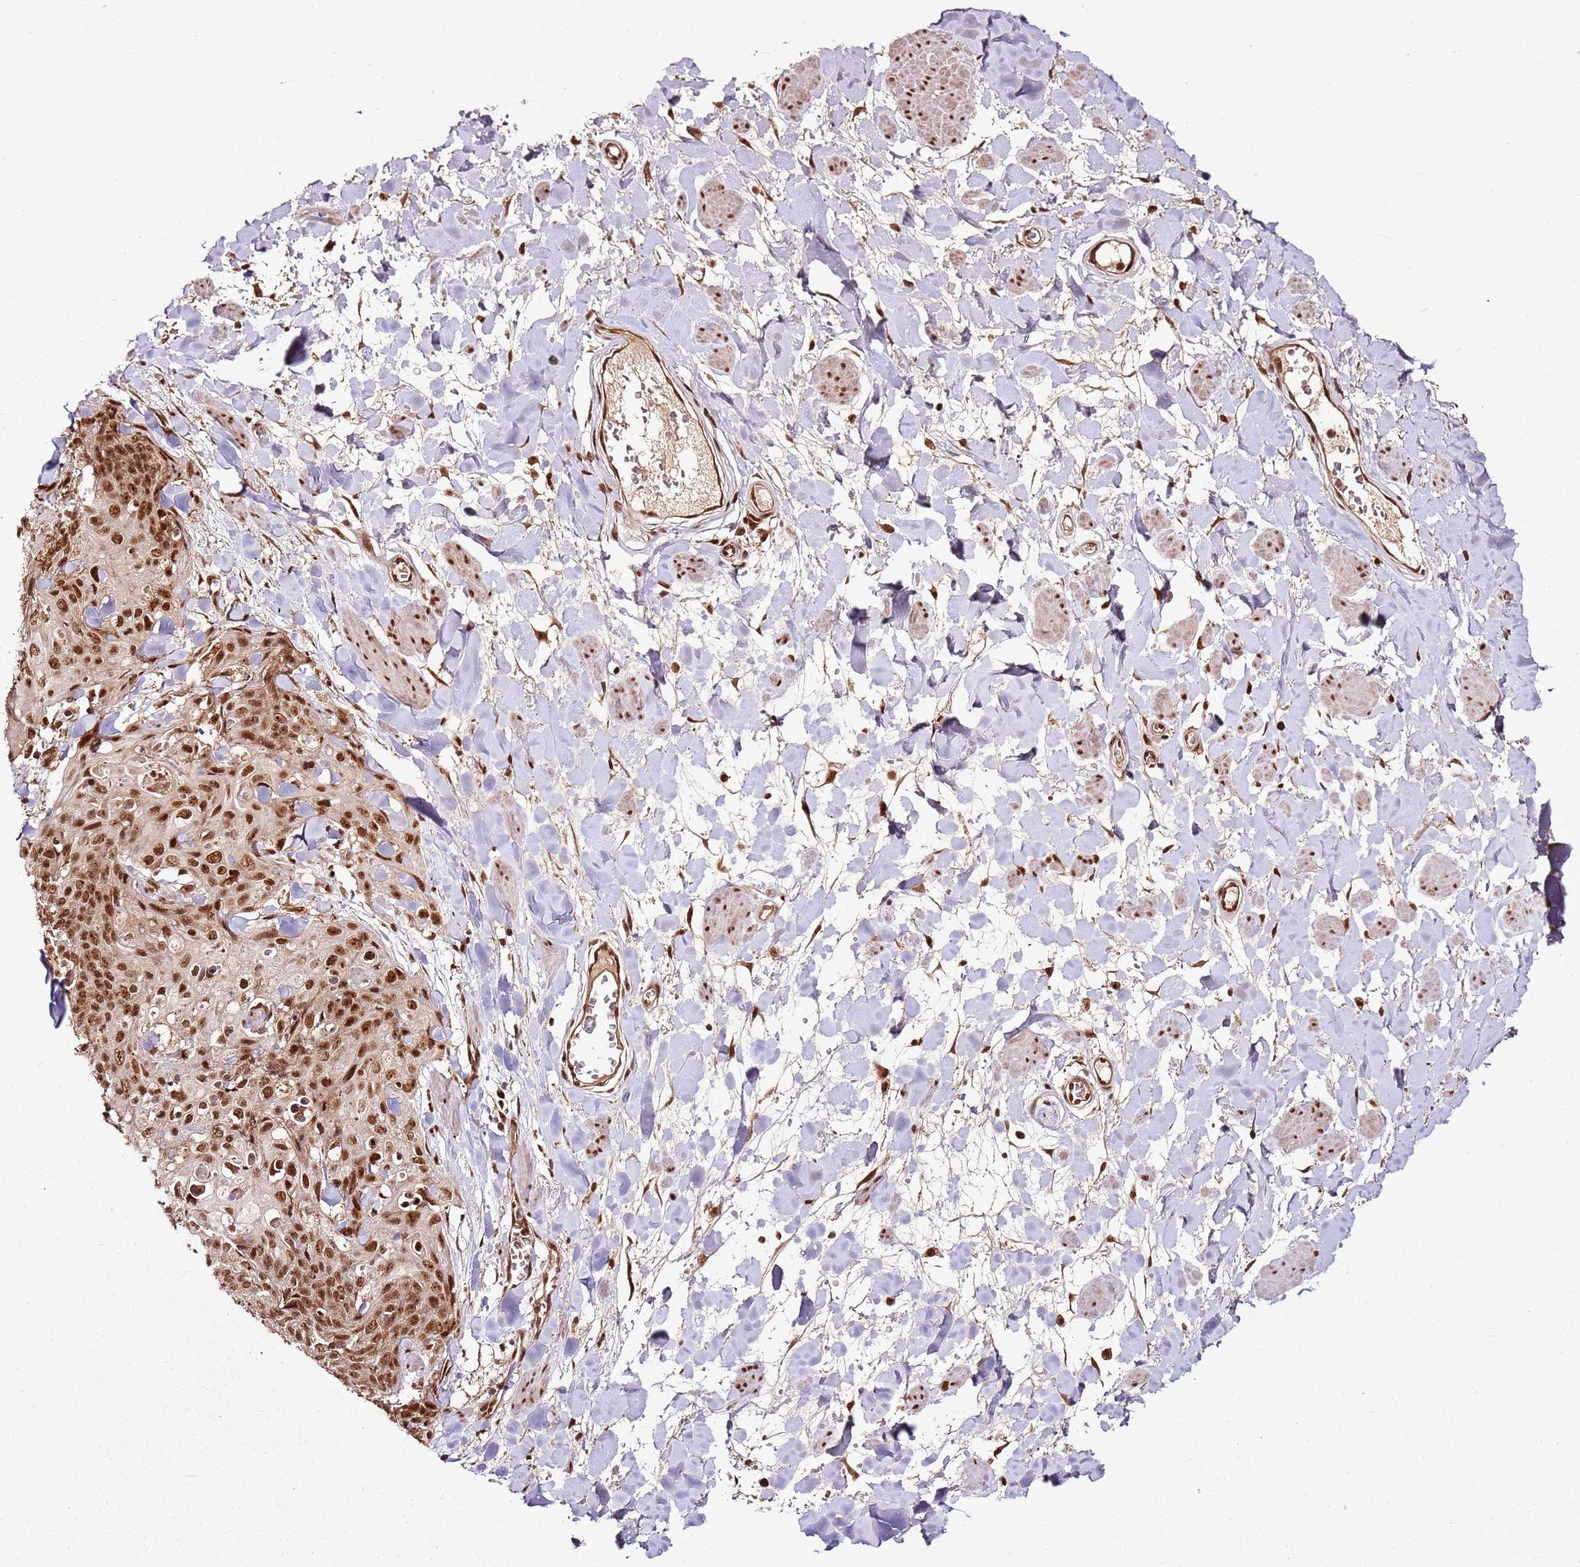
{"staining": {"intensity": "strong", "quantity": ">75%", "location": "nuclear"}, "tissue": "skin cancer", "cell_type": "Tumor cells", "image_type": "cancer", "snomed": [{"axis": "morphology", "description": "Squamous cell carcinoma, NOS"}, {"axis": "topography", "description": "Skin"}, {"axis": "topography", "description": "Vulva"}], "caption": "This is a photomicrograph of immunohistochemistry staining of skin squamous cell carcinoma, which shows strong staining in the nuclear of tumor cells.", "gene": "XRN2", "patient": {"sex": "female", "age": 85}}